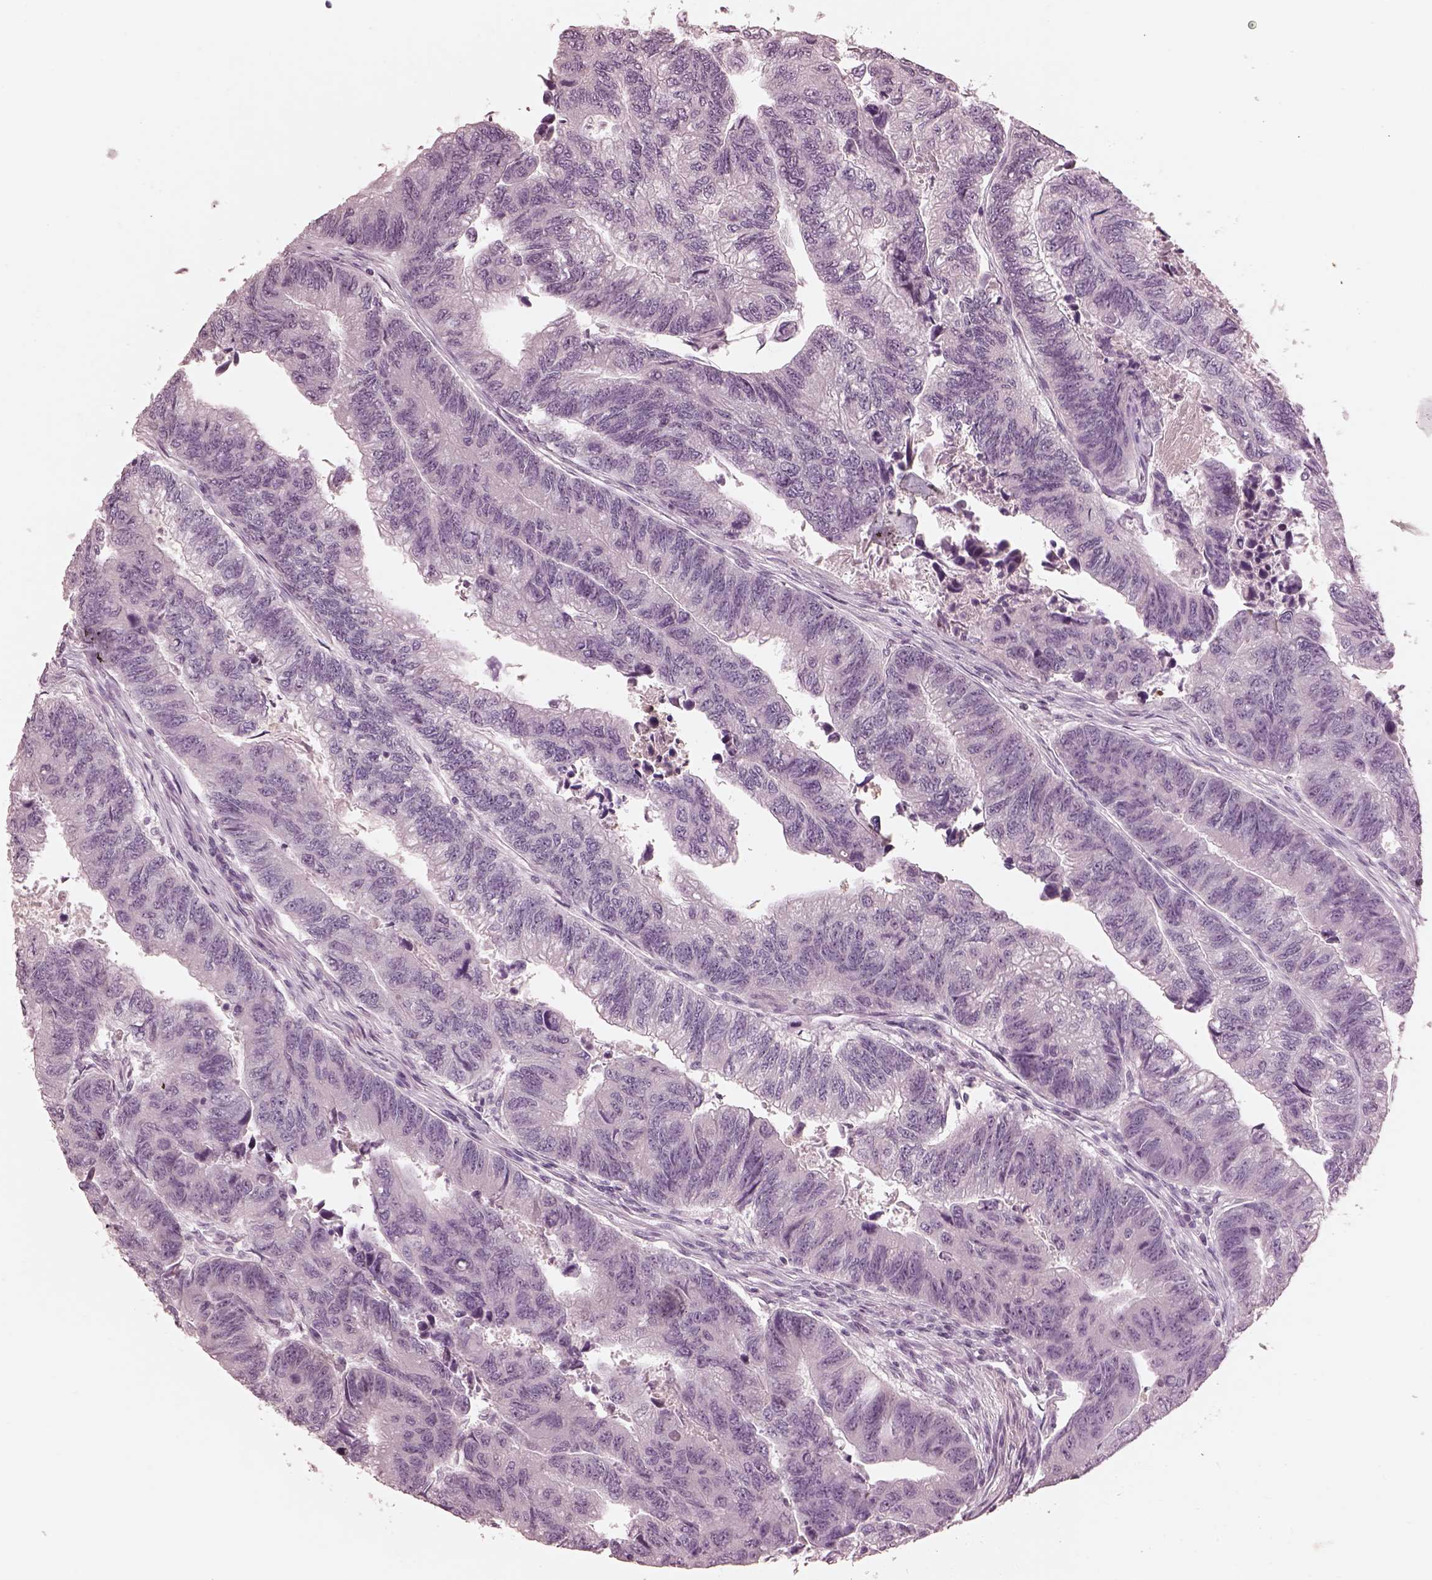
{"staining": {"intensity": "negative", "quantity": "none", "location": "none"}, "tissue": "colorectal cancer", "cell_type": "Tumor cells", "image_type": "cancer", "snomed": [{"axis": "morphology", "description": "Adenocarcinoma, NOS"}, {"axis": "topography", "description": "Colon"}], "caption": "This is an immunohistochemistry (IHC) photomicrograph of human colorectal cancer. There is no positivity in tumor cells.", "gene": "KCNA2", "patient": {"sex": "female", "age": 65}}